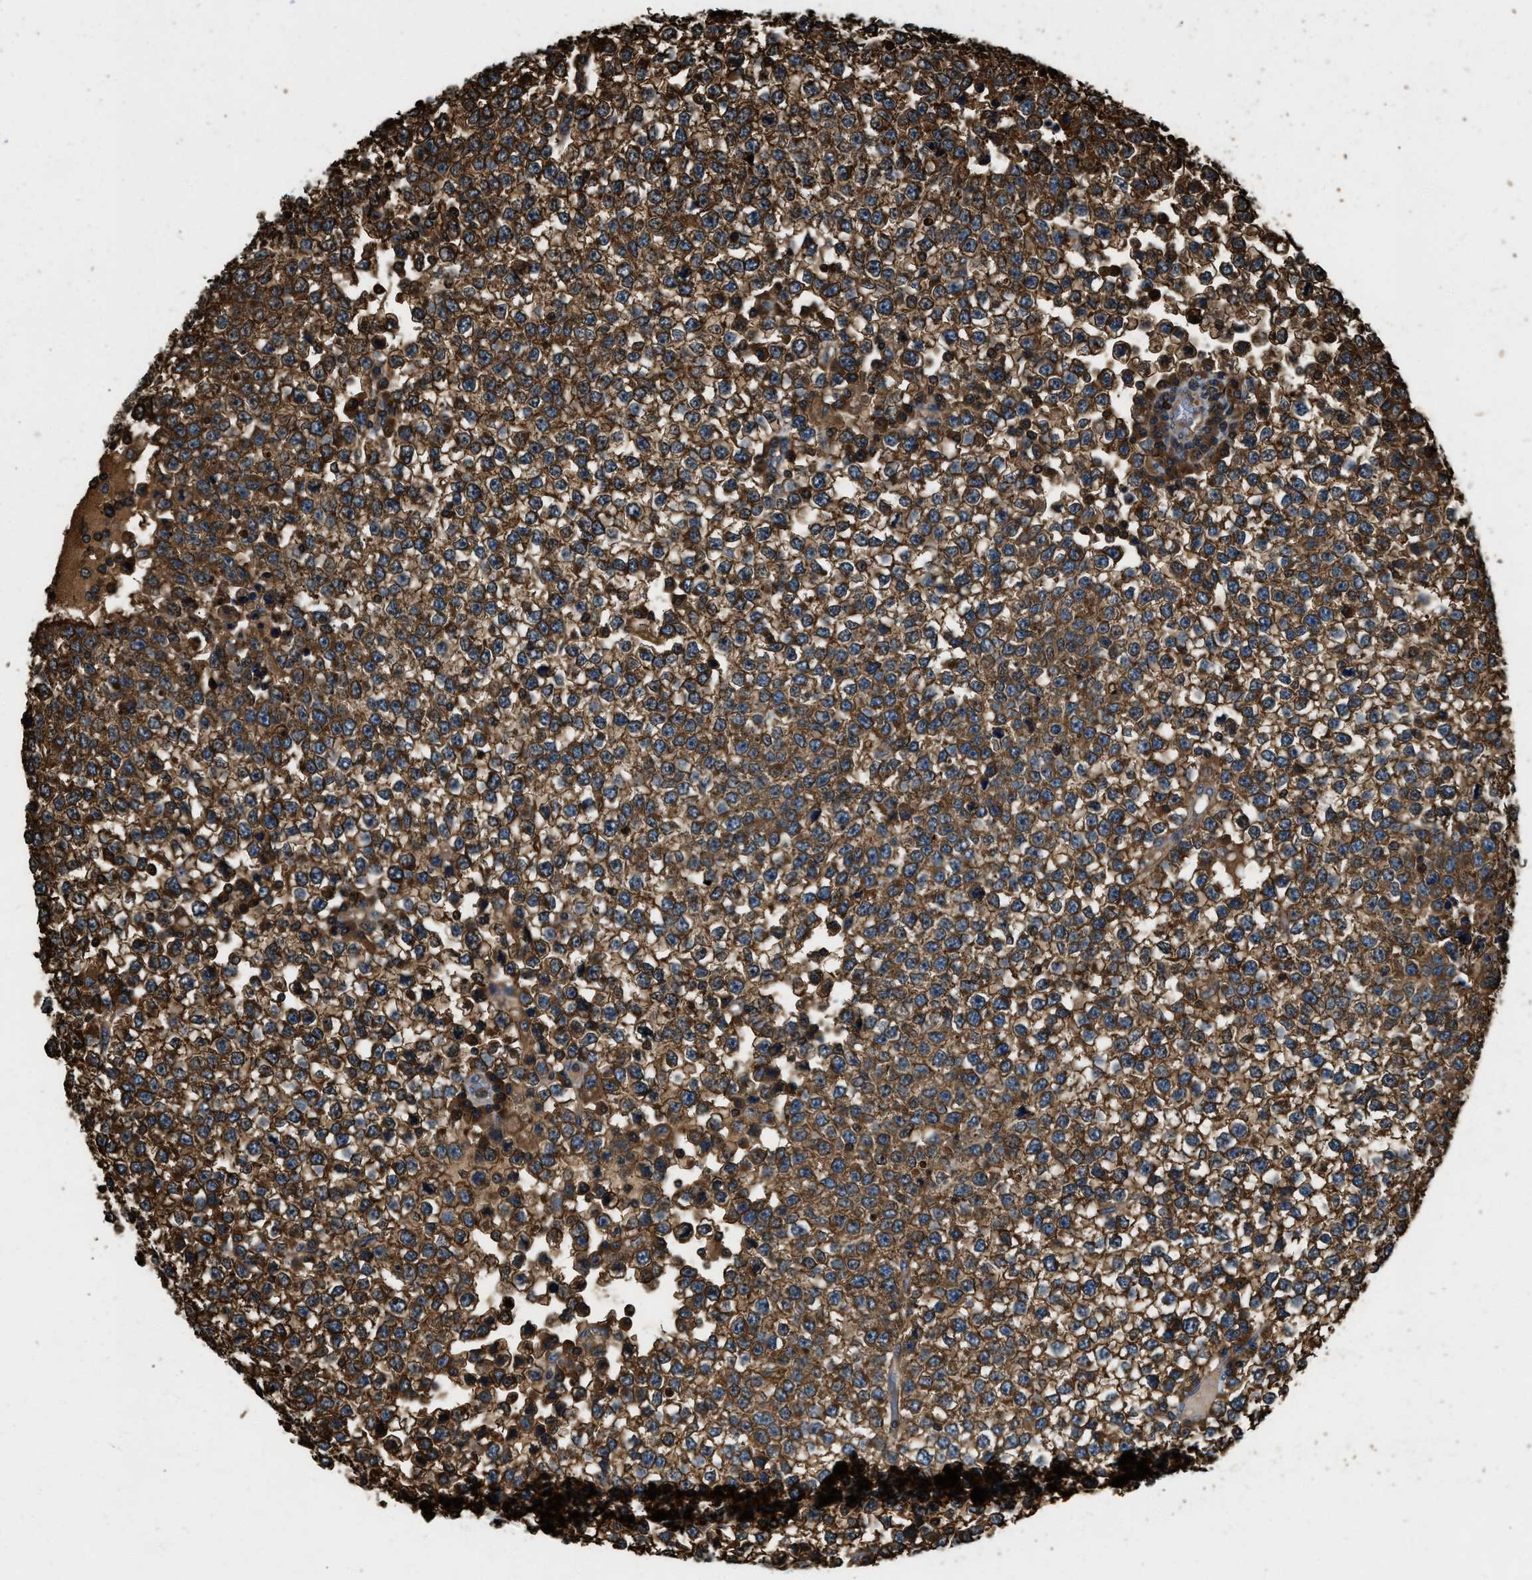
{"staining": {"intensity": "strong", "quantity": ">75%", "location": "cytoplasmic/membranous"}, "tissue": "testis cancer", "cell_type": "Tumor cells", "image_type": "cancer", "snomed": [{"axis": "morphology", "description": "Seminoma, NOS"}, {"axis": "topography", "description": "Testis"}], "caption": "This photomicrograph demonstrates IHC staining of testis cancer, with high strong cytoplasmic/membranous positivity in about >75% of tumor cells.", "gene": "YARS1", "patient": {"sex": "male", "age": 65}}